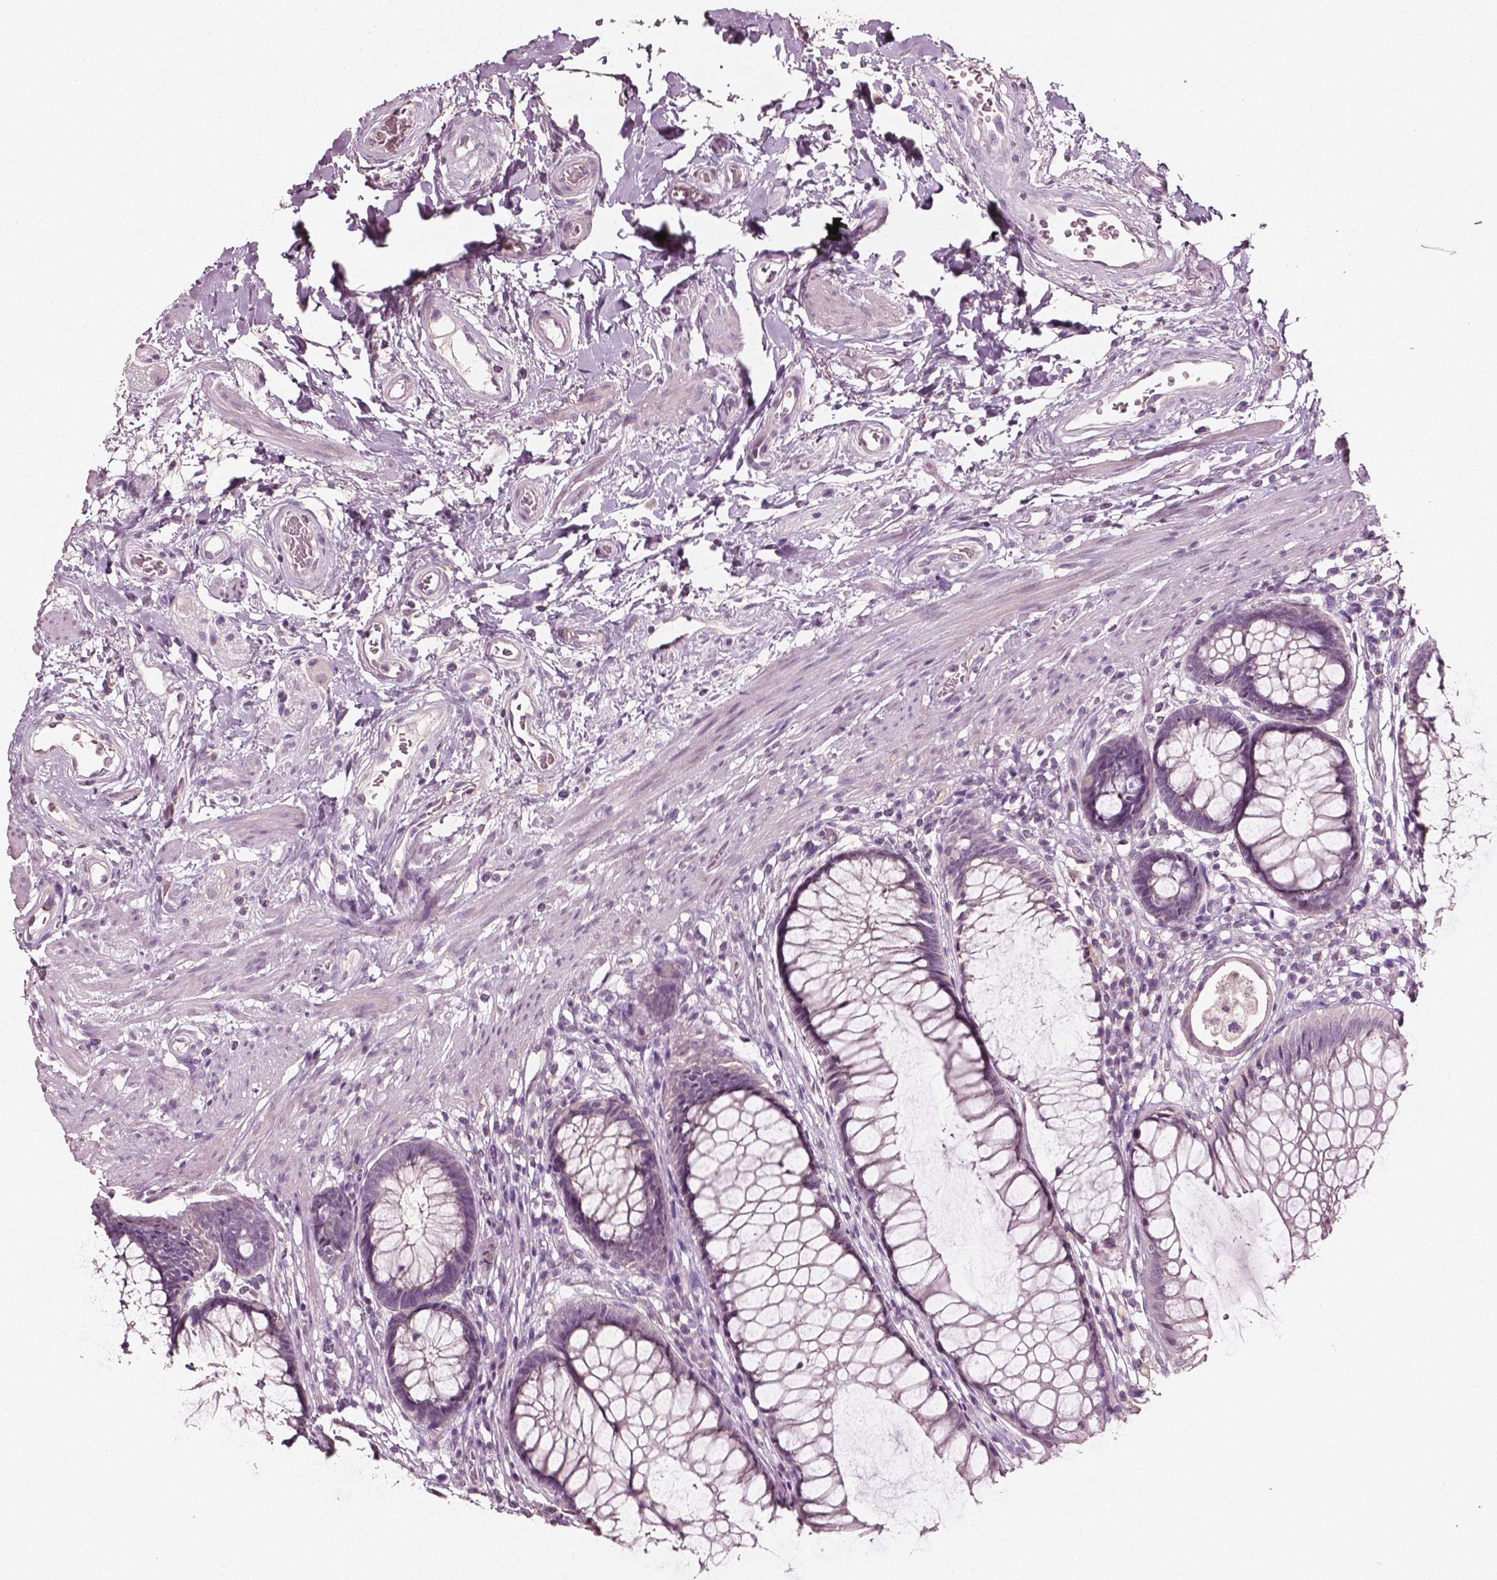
{"staining": {"intensity": "weak", "quantity": "<25%", "location": "cytoplasmic/membranous"}, "tissue": "rectum", "cell_type": "Glandular cells", "image_type": "normal", "snomed": [{"axis": "morphology", "description": "Normal tissue, NOS"}, {"axis": "topography", "description": "Smooth muscle"}, {"axis": "topography", "description": "Rectum"}], "caption": "Photomicrograph shows no significant protein staining in glandular cells of unremarkable rectum.", "gene": "PLA2R1", "patient": {"sex": "male", "age": 53}}